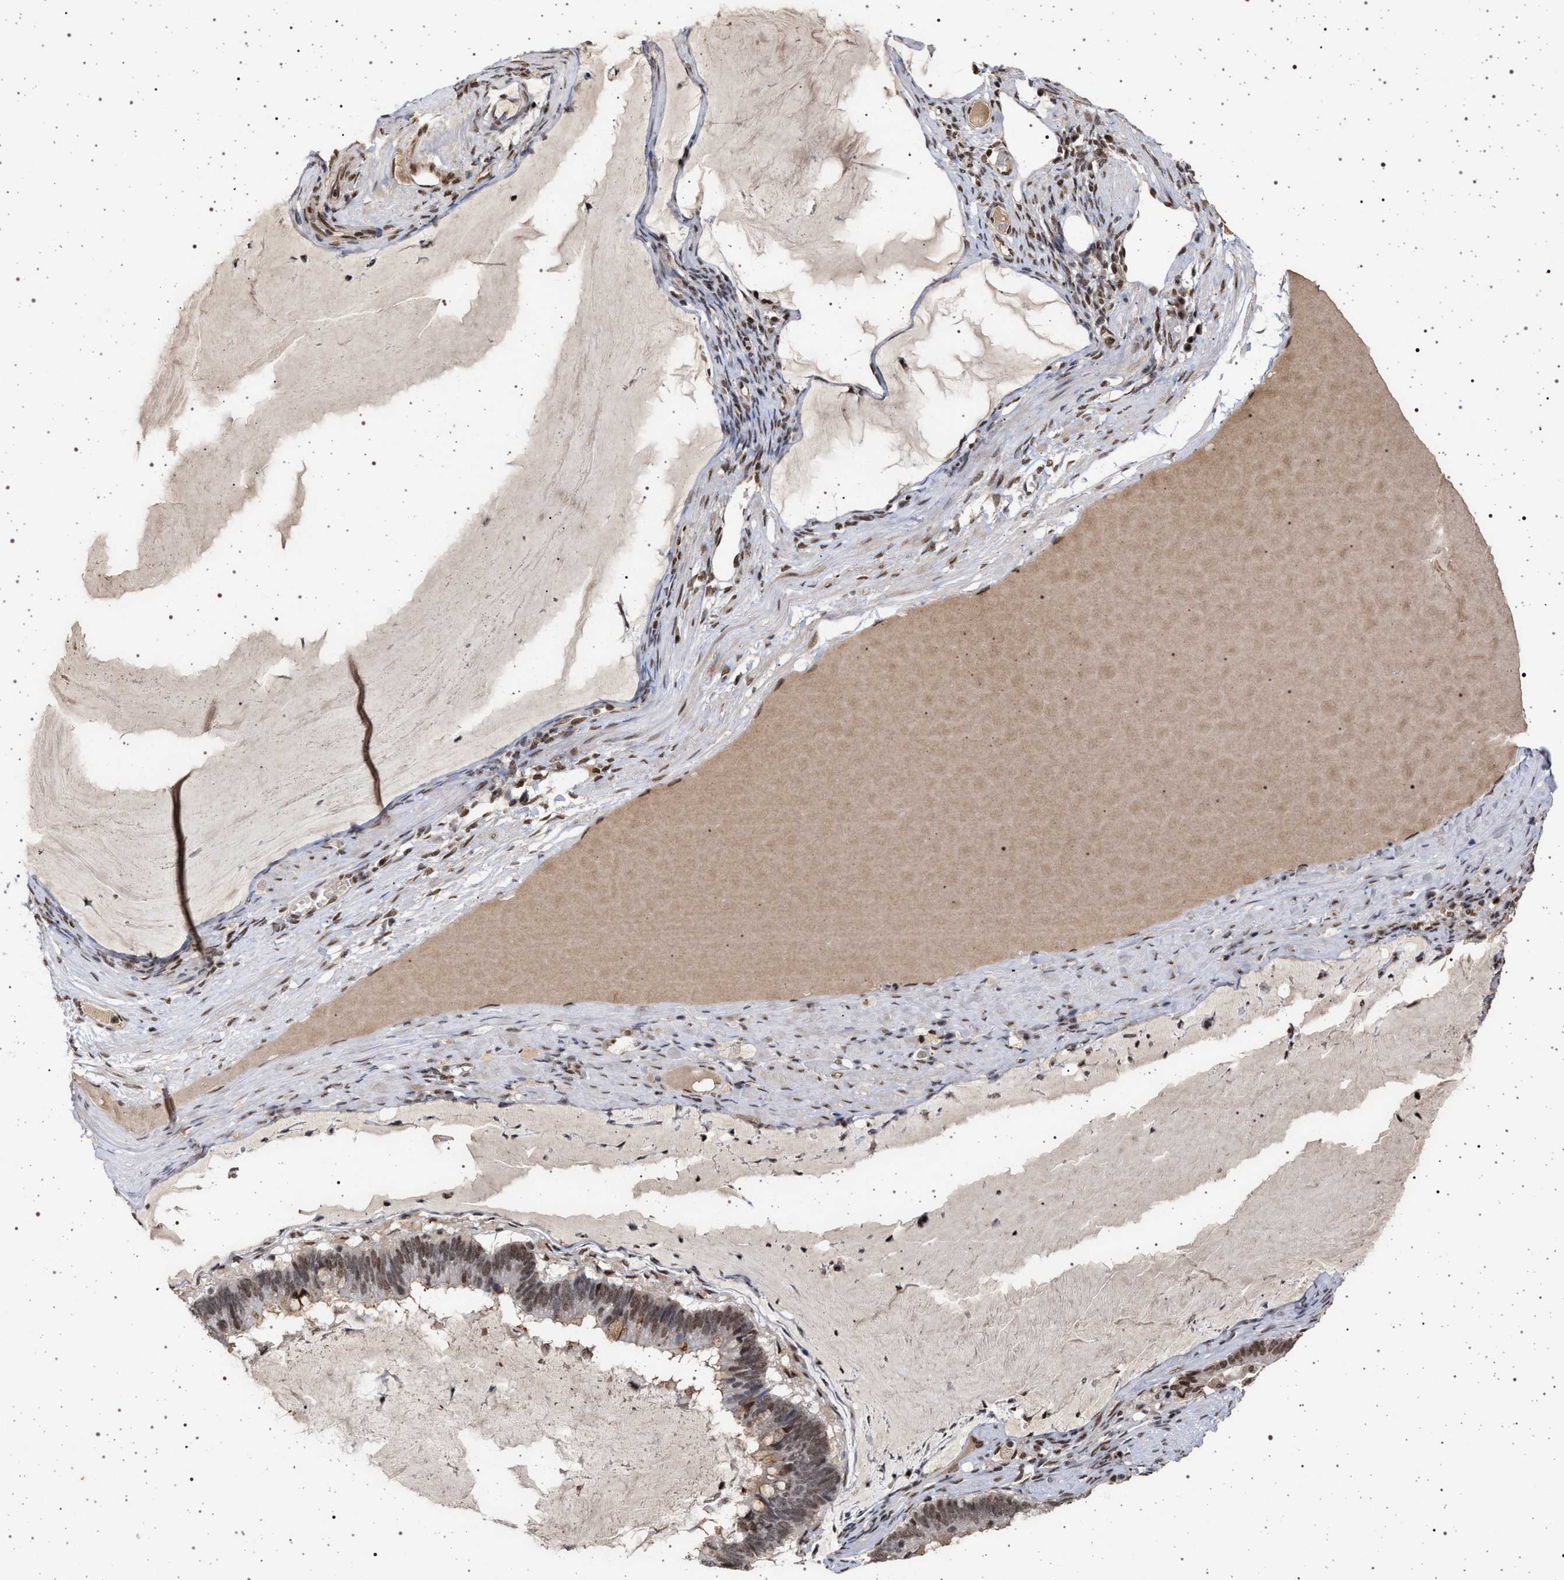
{"staining": {"intensity": "moderate", "quantity": ">75%", "location": "nuclear"}, "tissue": "ovarian cancer", "cell_type": "Tumor cells", "image_type": "cancer", "snomed": [{"axis": "morphology", "description": "Cystadenocarcinoma, mucinous, NOS"}, {"axis": "topography", "description": "Ovary"}], "caption": "There is medium levels of moderate nuclear staining in tumor cells of mucinous cystadenocarcinoma (ovarian), as demonstrated by immunohistochemical staining (brown color).", "gene": "PHF12", "patient": {"sex": "female", "age": 61}}